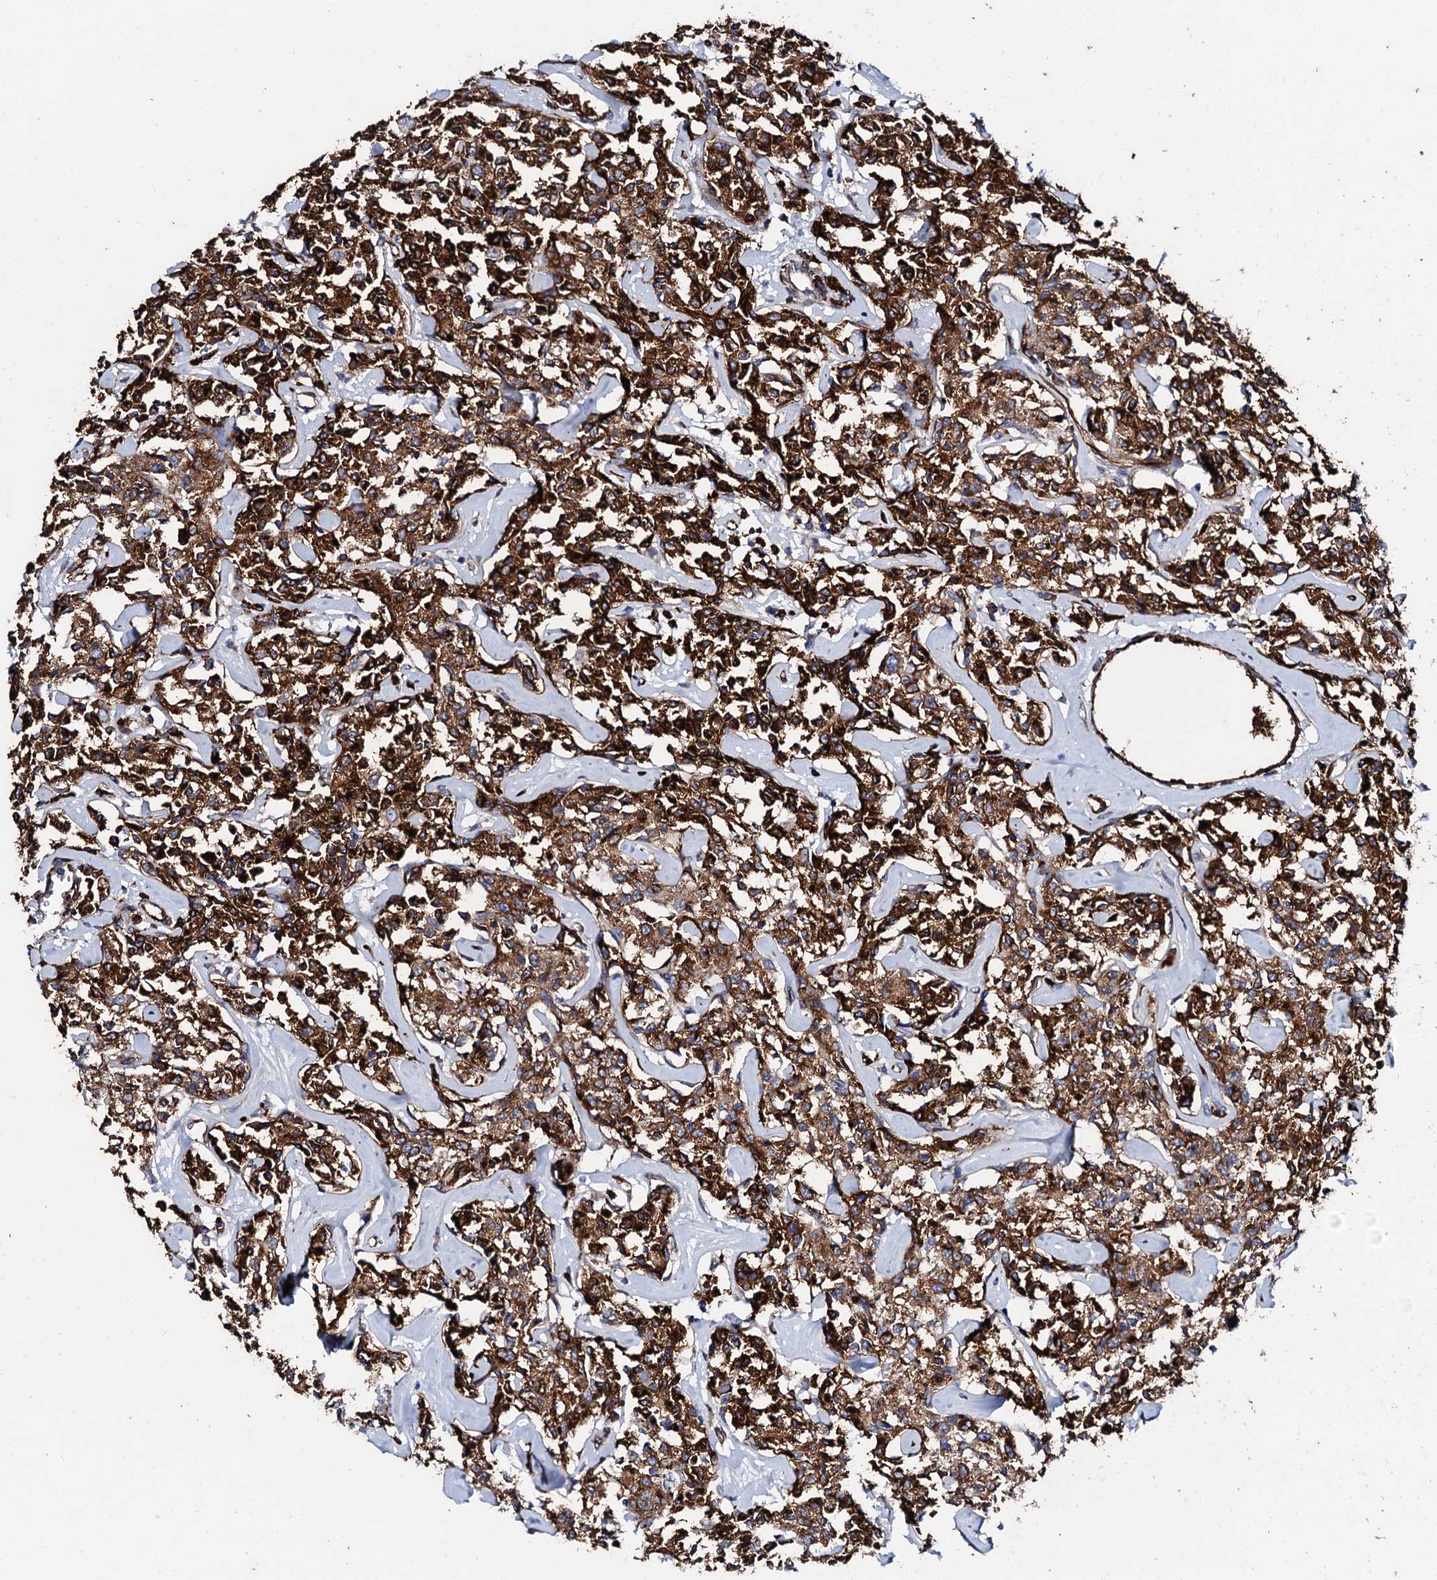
{"staining": {"intensity": "strong", "quantity": ">75%", "location": "cytoplasmic/membranous"}, "tissue": "lymphoma", "cell_type": "Tumor cells", "image_type": "cancer", "snomed": [{"axis": "morphology", "description": "Malignant lymphoma, non-Hodgkin's type, Low grade"}, {"axis": "topography", "description": "Small intestine"}], "caption": "The immunohistochemical stain highlights strong cytoplasmic/membranous positivity in tumor cells of malignant lymphoma, non-Hodgkin's type (low-grade) tissue. The protein is shown in brown color, while the nuclei are stained blue.", "gene": "DBX1", "patient": {"sex": "female", "age": 59}}